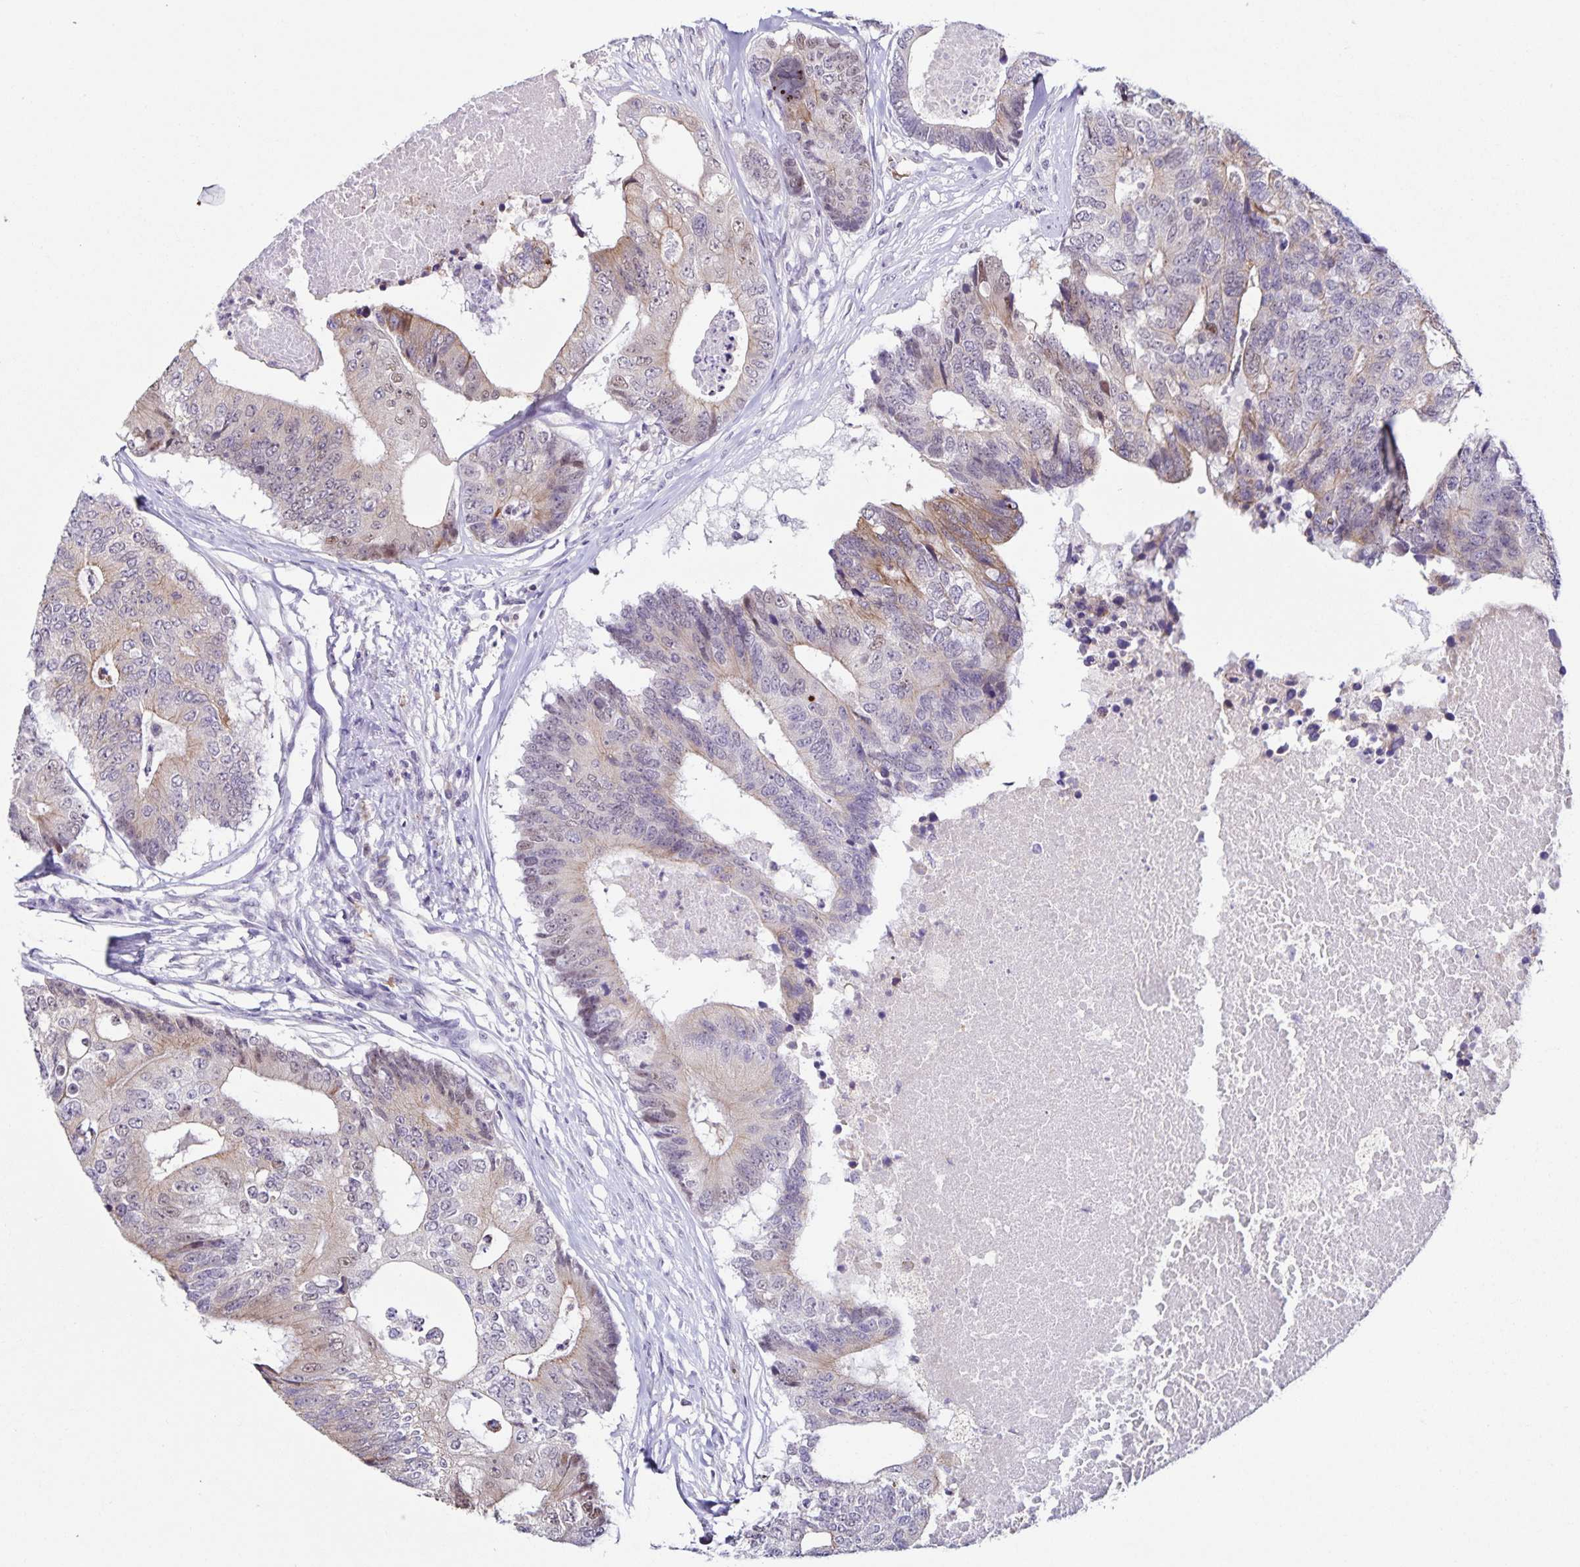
{"staining": {"intensity": "weak", "quantity": "25%-75%", "location": "cytoplasmic/membranous"}, "tissue": "colorectal cancer", "cell_type": "Tumor cells", "image_type": "cancer", "snomed": [{"axis": "morphology", "description": "Adenocarcinoma, NOS"}, {"axis": "topography", "description": "Colon"}], "caption": "Approximately 25%-75% of tumor cells in human colorectal adenocarcinoma display weak cytoplasmic/membranous protein positivity as visualized by brown immunohistochemical staining.", "gene": "STPG4", "patient": {"sex": "female", "age": 67}}